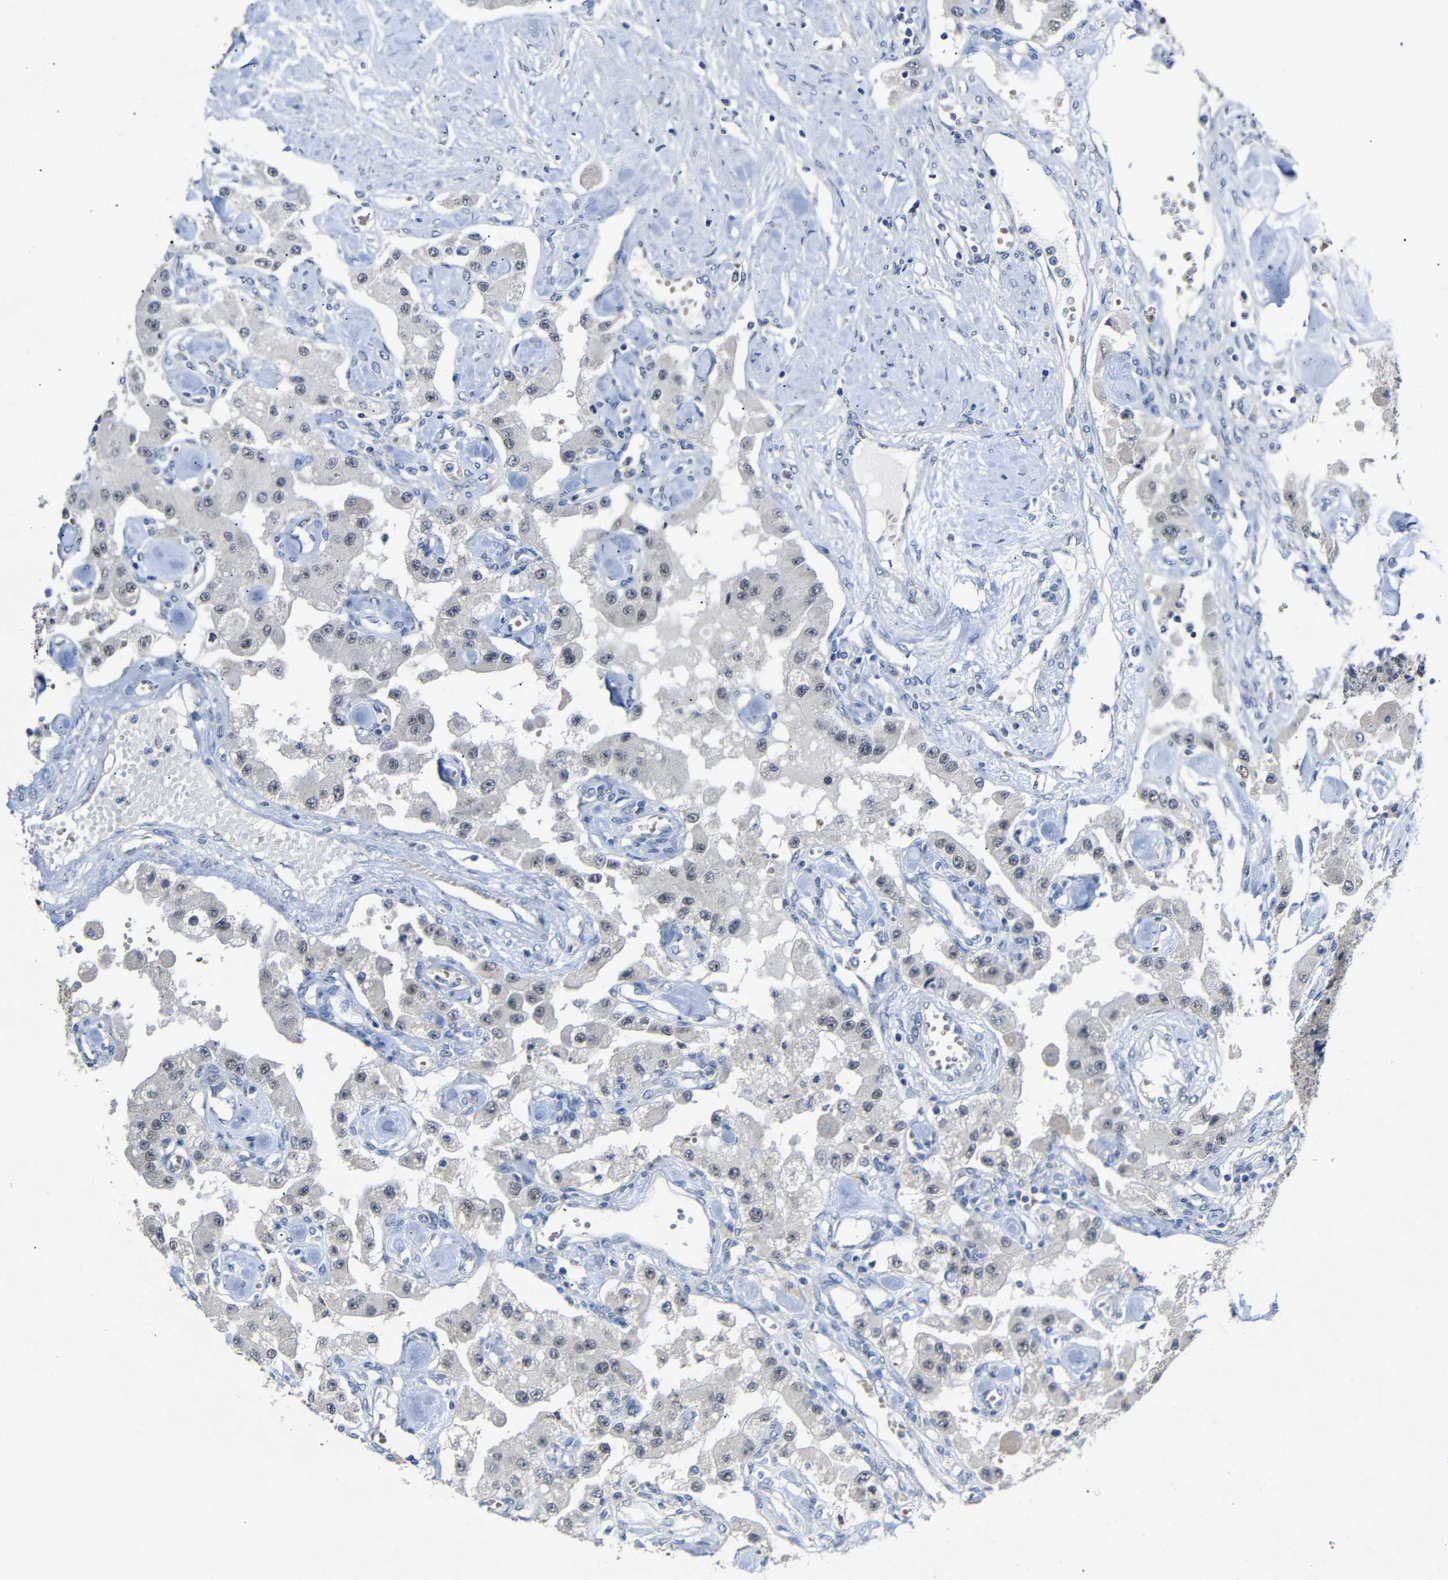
{"staining": {"intensity": "negative", "quantity": "none", "location": "none"}, "tissue": "carcinoid", "cell_type": "Tumor cells", "image_type": "cancer", "snomed": [{"axis": "morphology", "description": "Carcinoid, malignant, NOS"}, {"axis": "topography", "description": "Pancreas"}], "caption": "This histopathology image is of malignant carcinoid stained with immunohistochemistry (IHC) to label a protein in brown with the nuclei are counter-stained blue. There is no expression in tumor cells.", "gene": "HNF1A", "patient": {"sex": "male", "age": 41}}